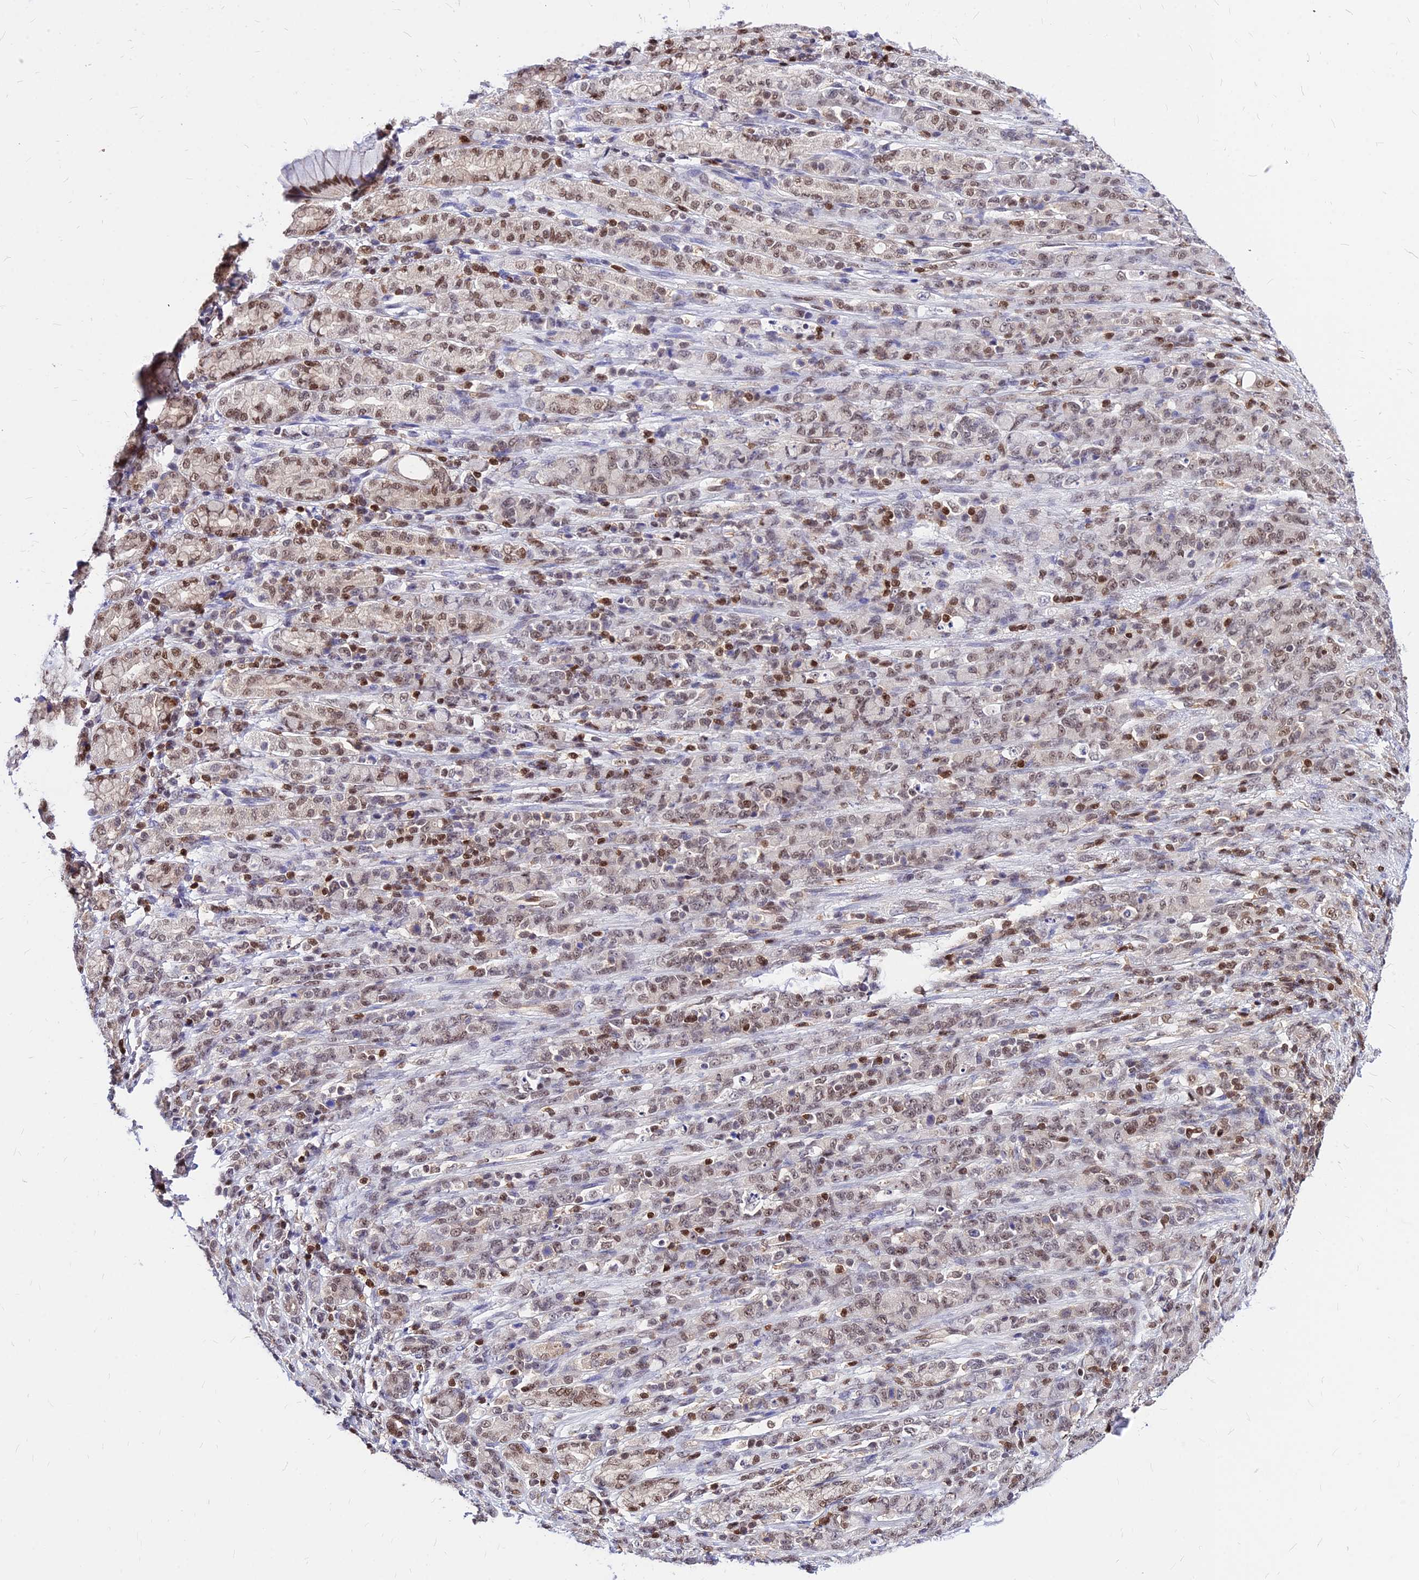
{"staining": {"intensity": "weak", "quantity": ">75%", "location": "nuclear"}, "tissue": "stomach cancer", "cell_type": "Tumor cells", "image_type": "cancer", "snomed": [{"axis": "morphology", "description": "Normal tissue, NOS"}, {"axis": "morphology", "description": "Adenocarcinoma, NOS"}, {"axis": "topography", "description": "Stomach"}], "caption": "Immunohistochemical staining of human stomach adenocarcinoma displays weak nuclear protein expression in about >75% of tumor cells.", "gene": "PAXX", "patient": {"sex": "female", "age": 79}}